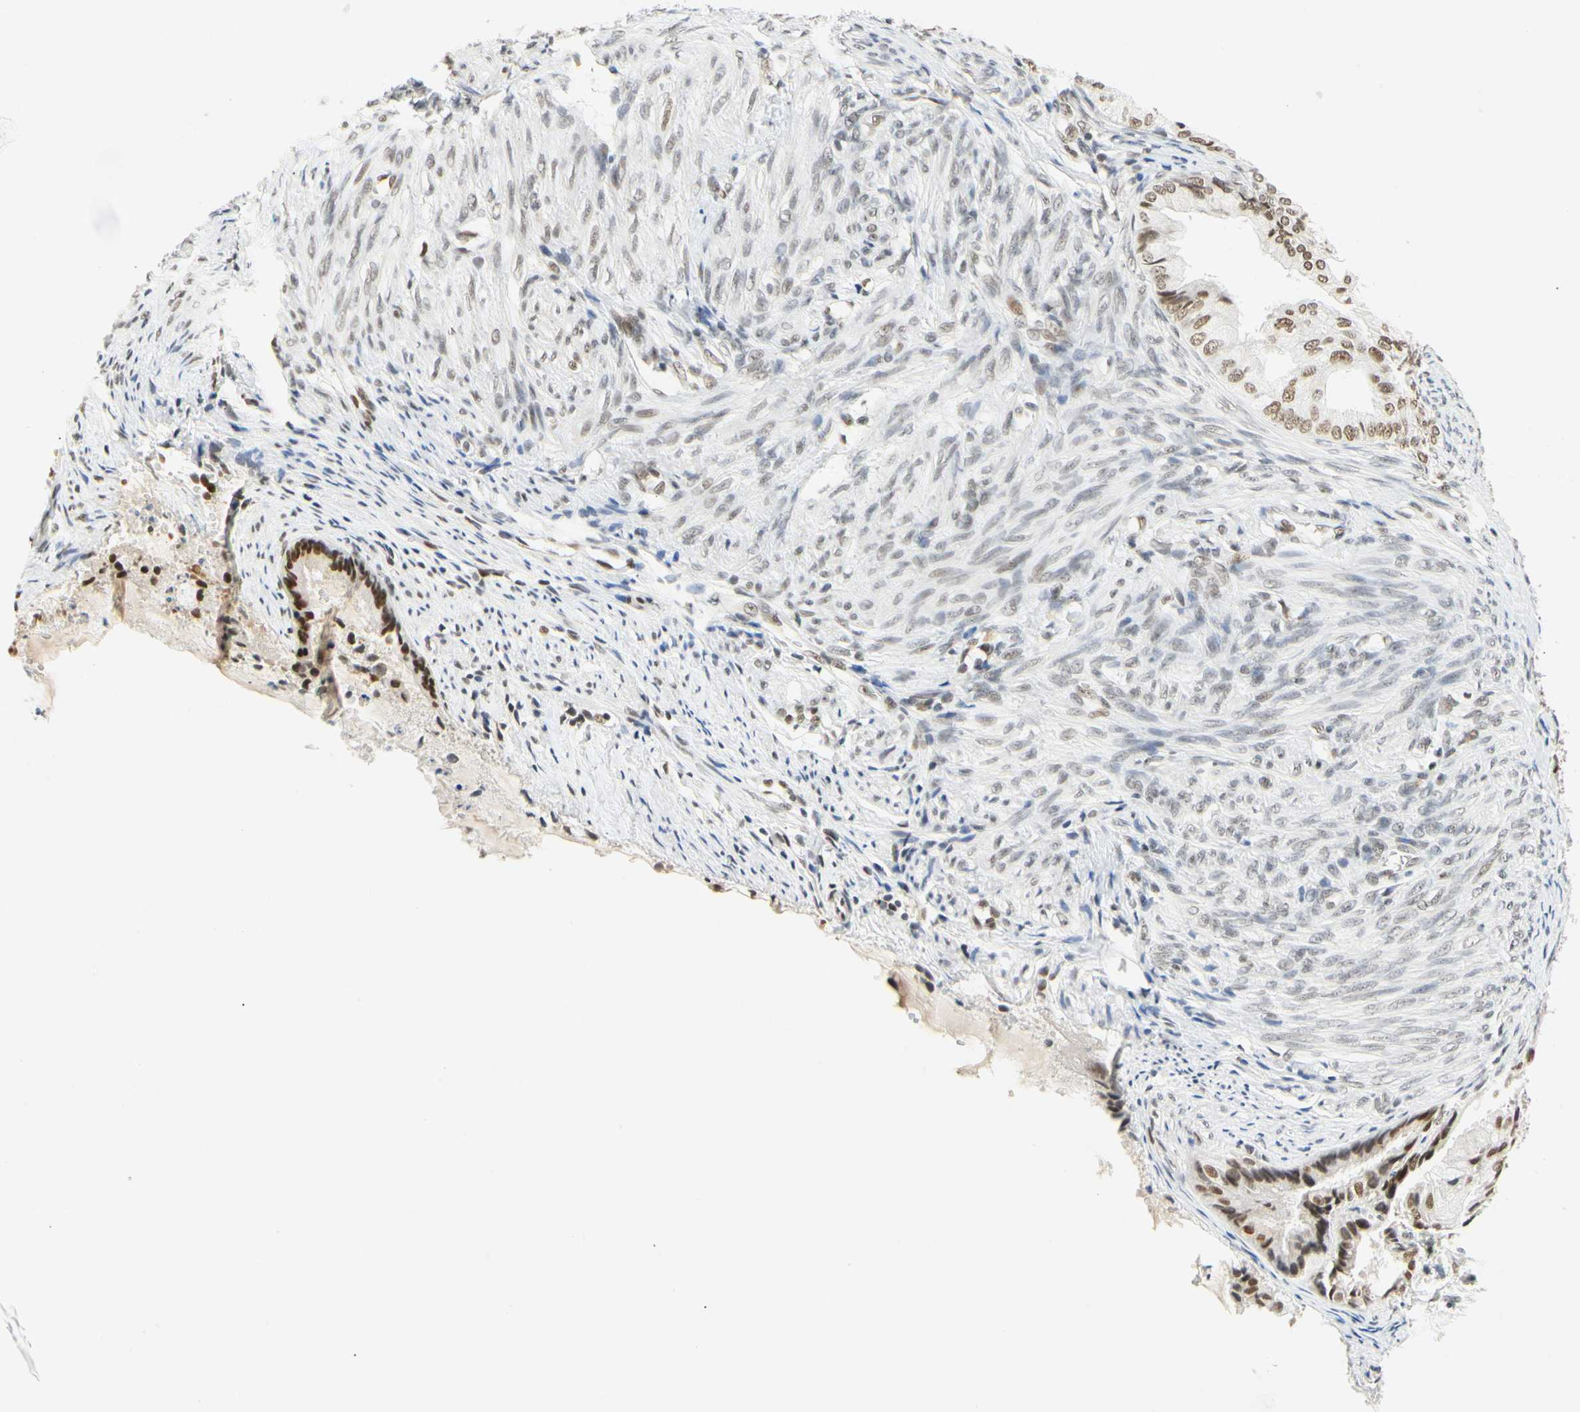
{"staining": {"intensity": "strong", "quantity": ">75%", "location": "nuclear"}, "tissue": "endometrial cancer", "cell_type": "Tumor cells", "image_type": "cancer", "snomed": [{"axis": "morphology", "description": "Adenocarcinoma, NOS"}, {"axis": "topography", "description": "Endometrium"}], "caption": "A photomicrograph showing strong nuclear positivity in about >75% of tumor cells in endometrial cancer, as visualized by brown immunohistochemical staining.", "gene": "ZSCAN16", "patient": {"sex": "female", "age": 86}}